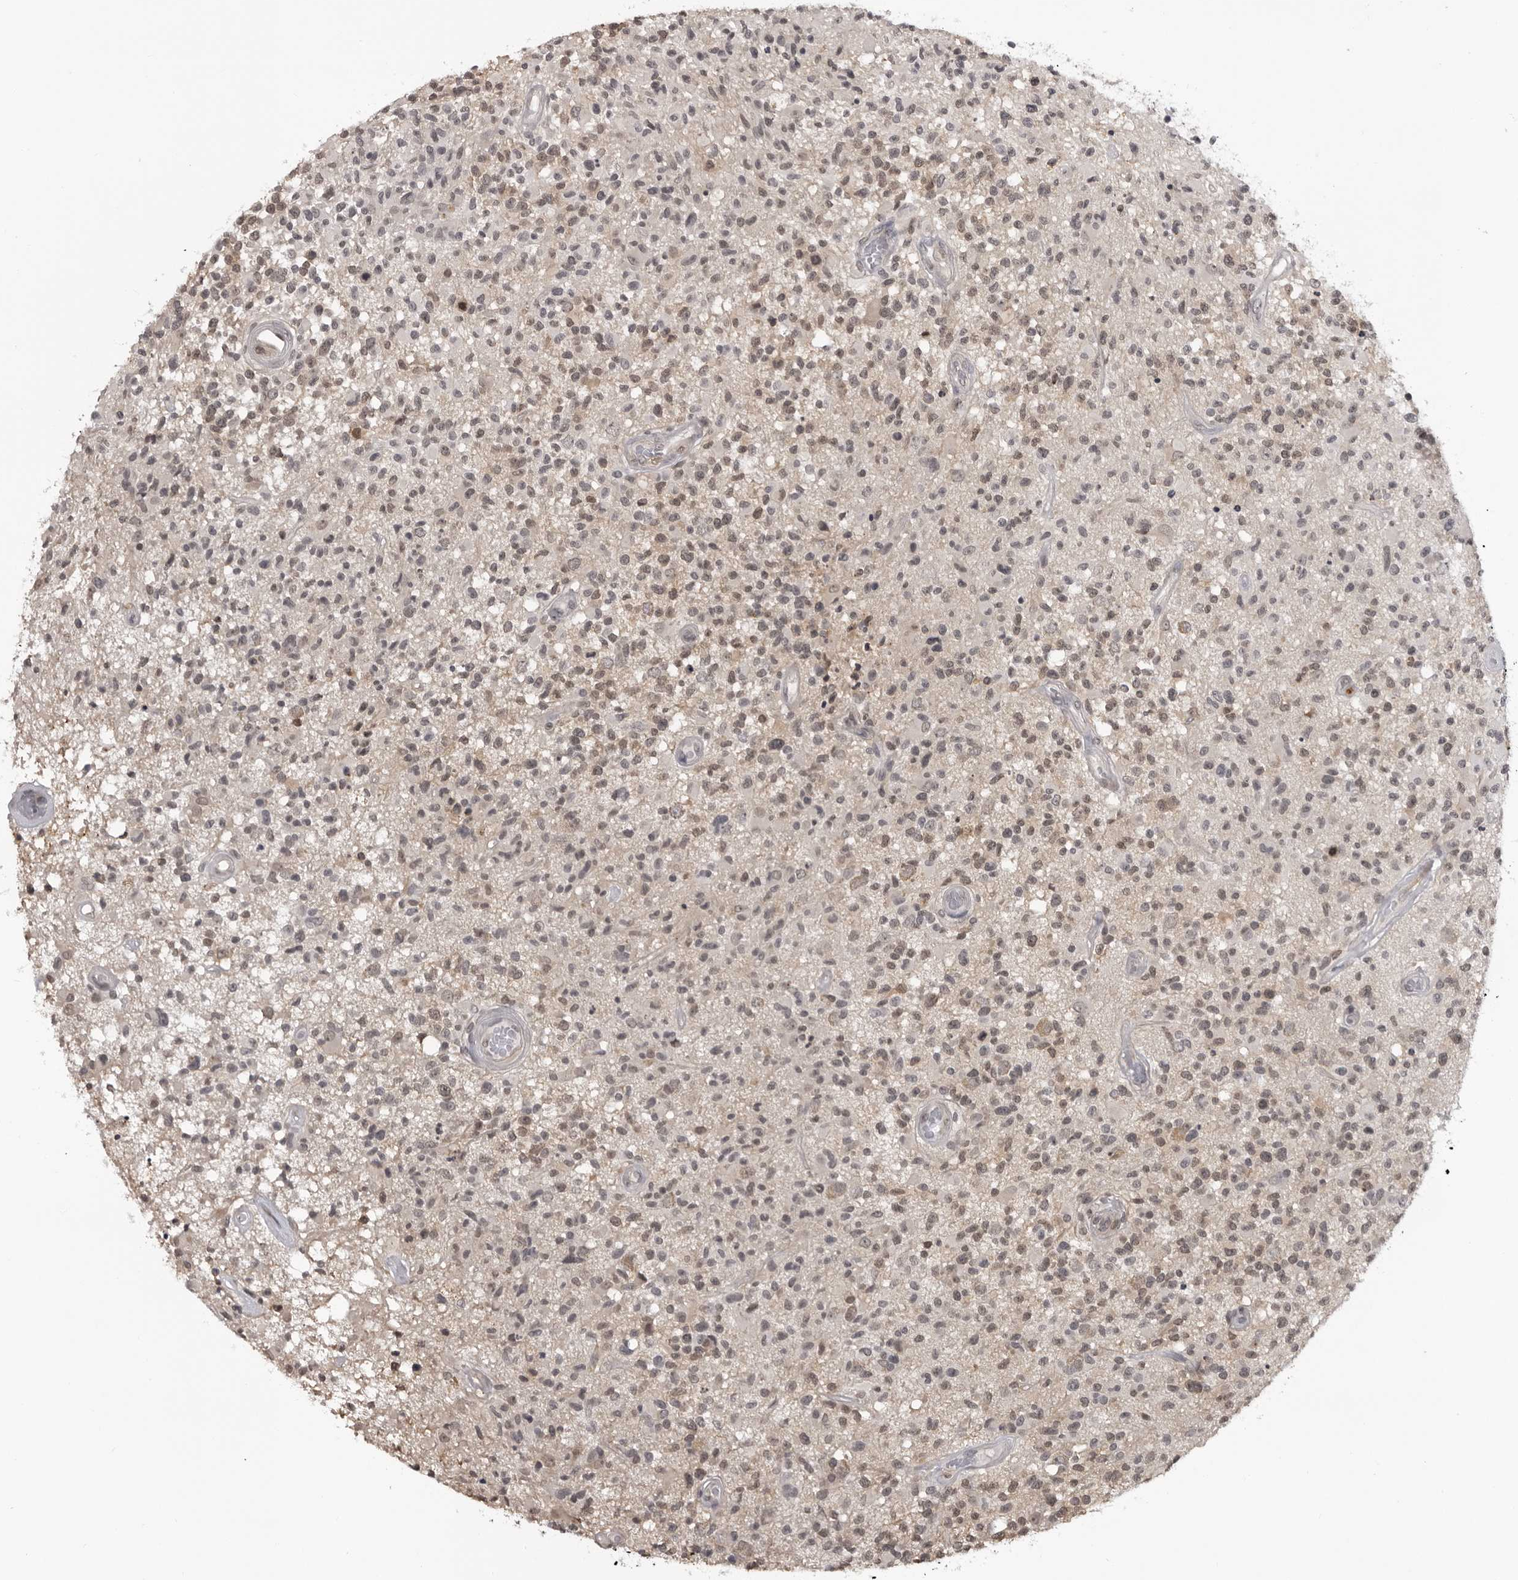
{"staining": {"intensity": "weak", "quantity": ">75%", "location": "cytoplasmic/membranous,nuclear"}, "tissue": "glioma", "cell_type": "Tumor cells", "image_type": "cancer", "snomed": [{"axis": "morphology", "description": "Glioma, malignant, High grade"}, {"axis": "morphology", "description": "Glioblastoma, NOS"}, {"axis": "topography", "description": "Brain"}], "caption": "DAB (3,3'-diaminobenzidine) immunohistochemical staining of glioma displays weak cytoplasmic/membranous and nuclear protein positivity in about >75% of tumor cells.", "gene": "PDCL3", "patient": {"sex": "male", "age": 60}}